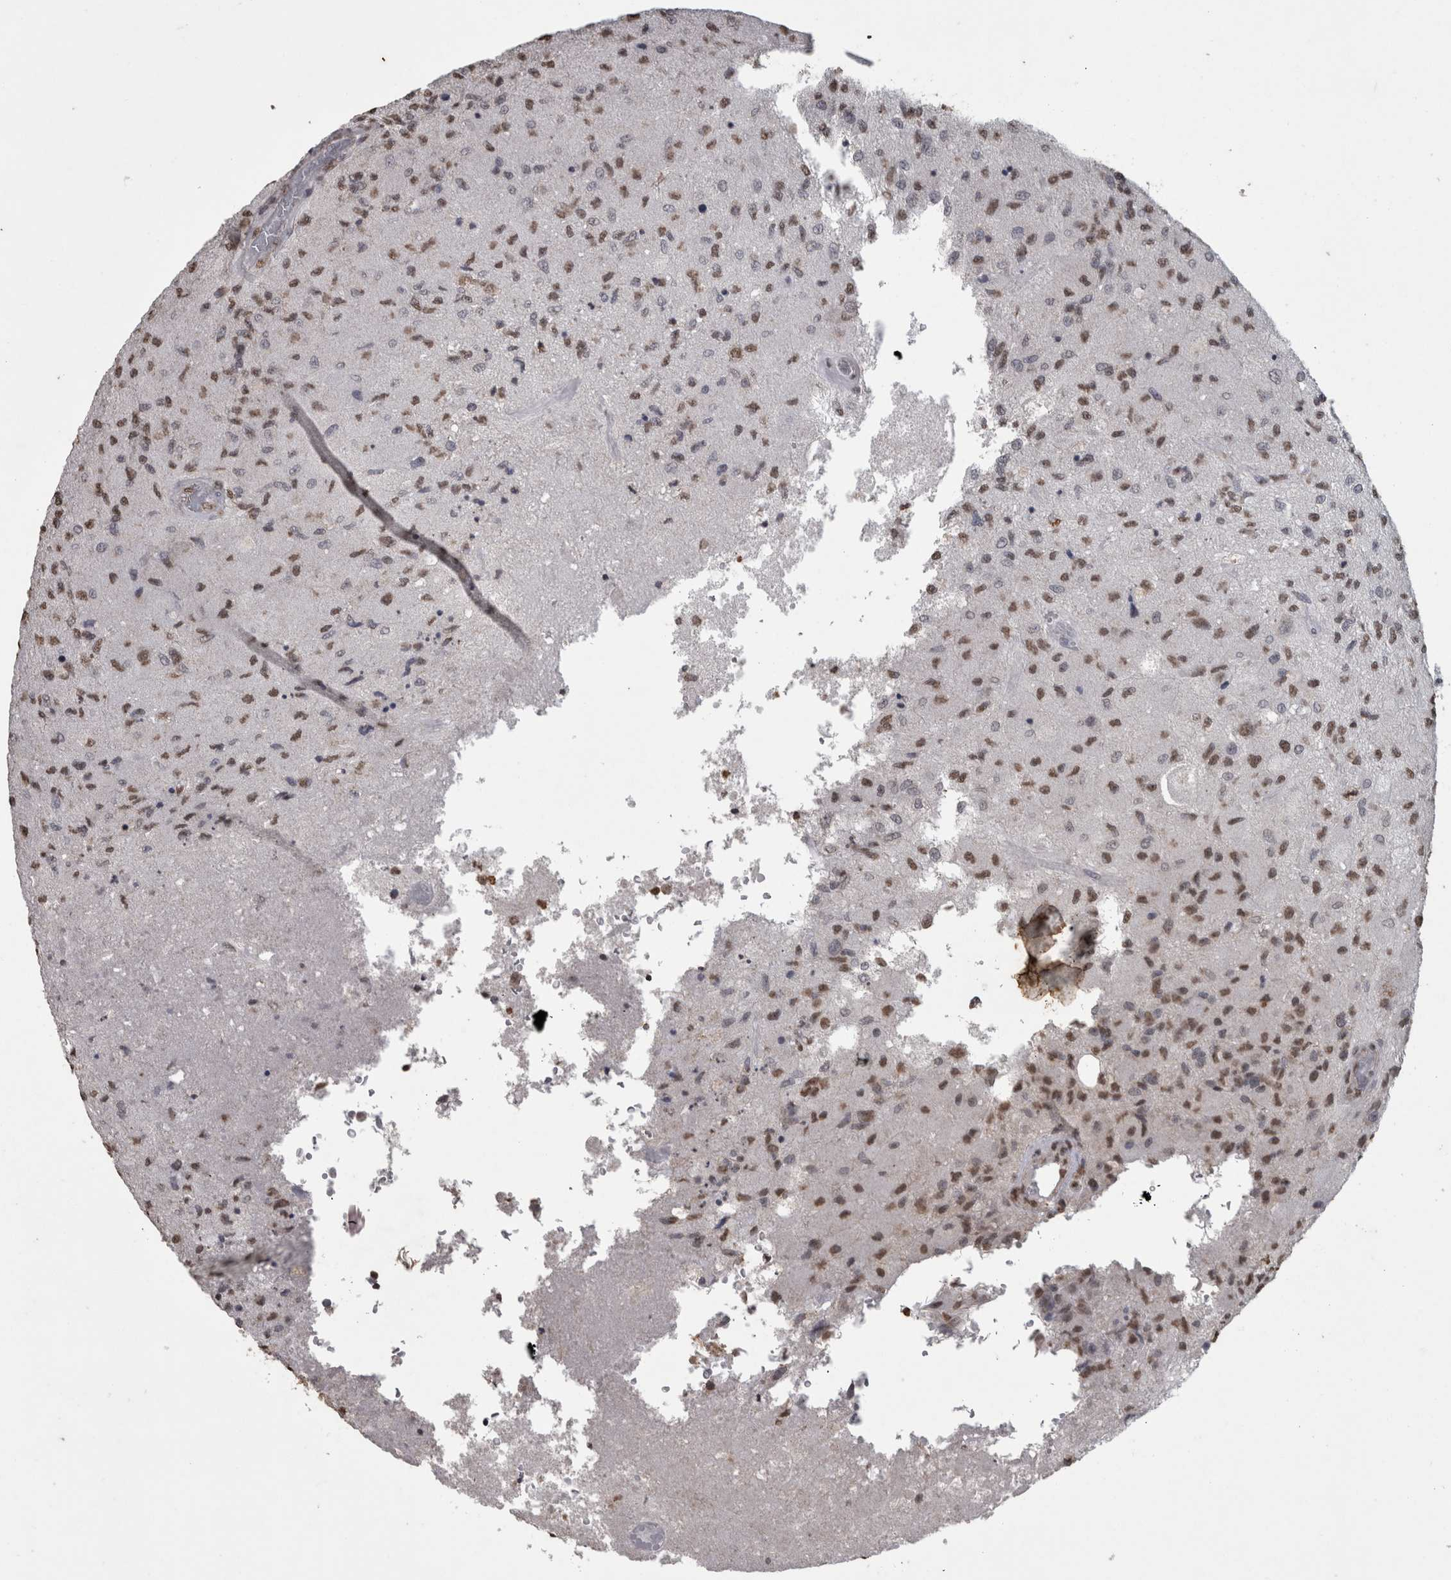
{"staining": {"intensity": "moderate", "quantity": ">75%", "location": "nuclear"}, "tissue": "glioma", "cell_type": "Tumor cells", "image_type": "cancer", "snomed": [{"axis": "morphology", "description": "Normal tissue, NOS"}, {"axis": "morphology", "description": "Glioma, malignant, High grade"}, {"axis": "topography", "description": "Cerebral cortex"}], "caption": "High-power microscopy captured an immunohistochemistry (IHC) image of glioma, revealing moderate nuclear expression in about >75% of tumor cells.", "gene": "SMAD7", "patient": {"sex": "male", "age": 77}}